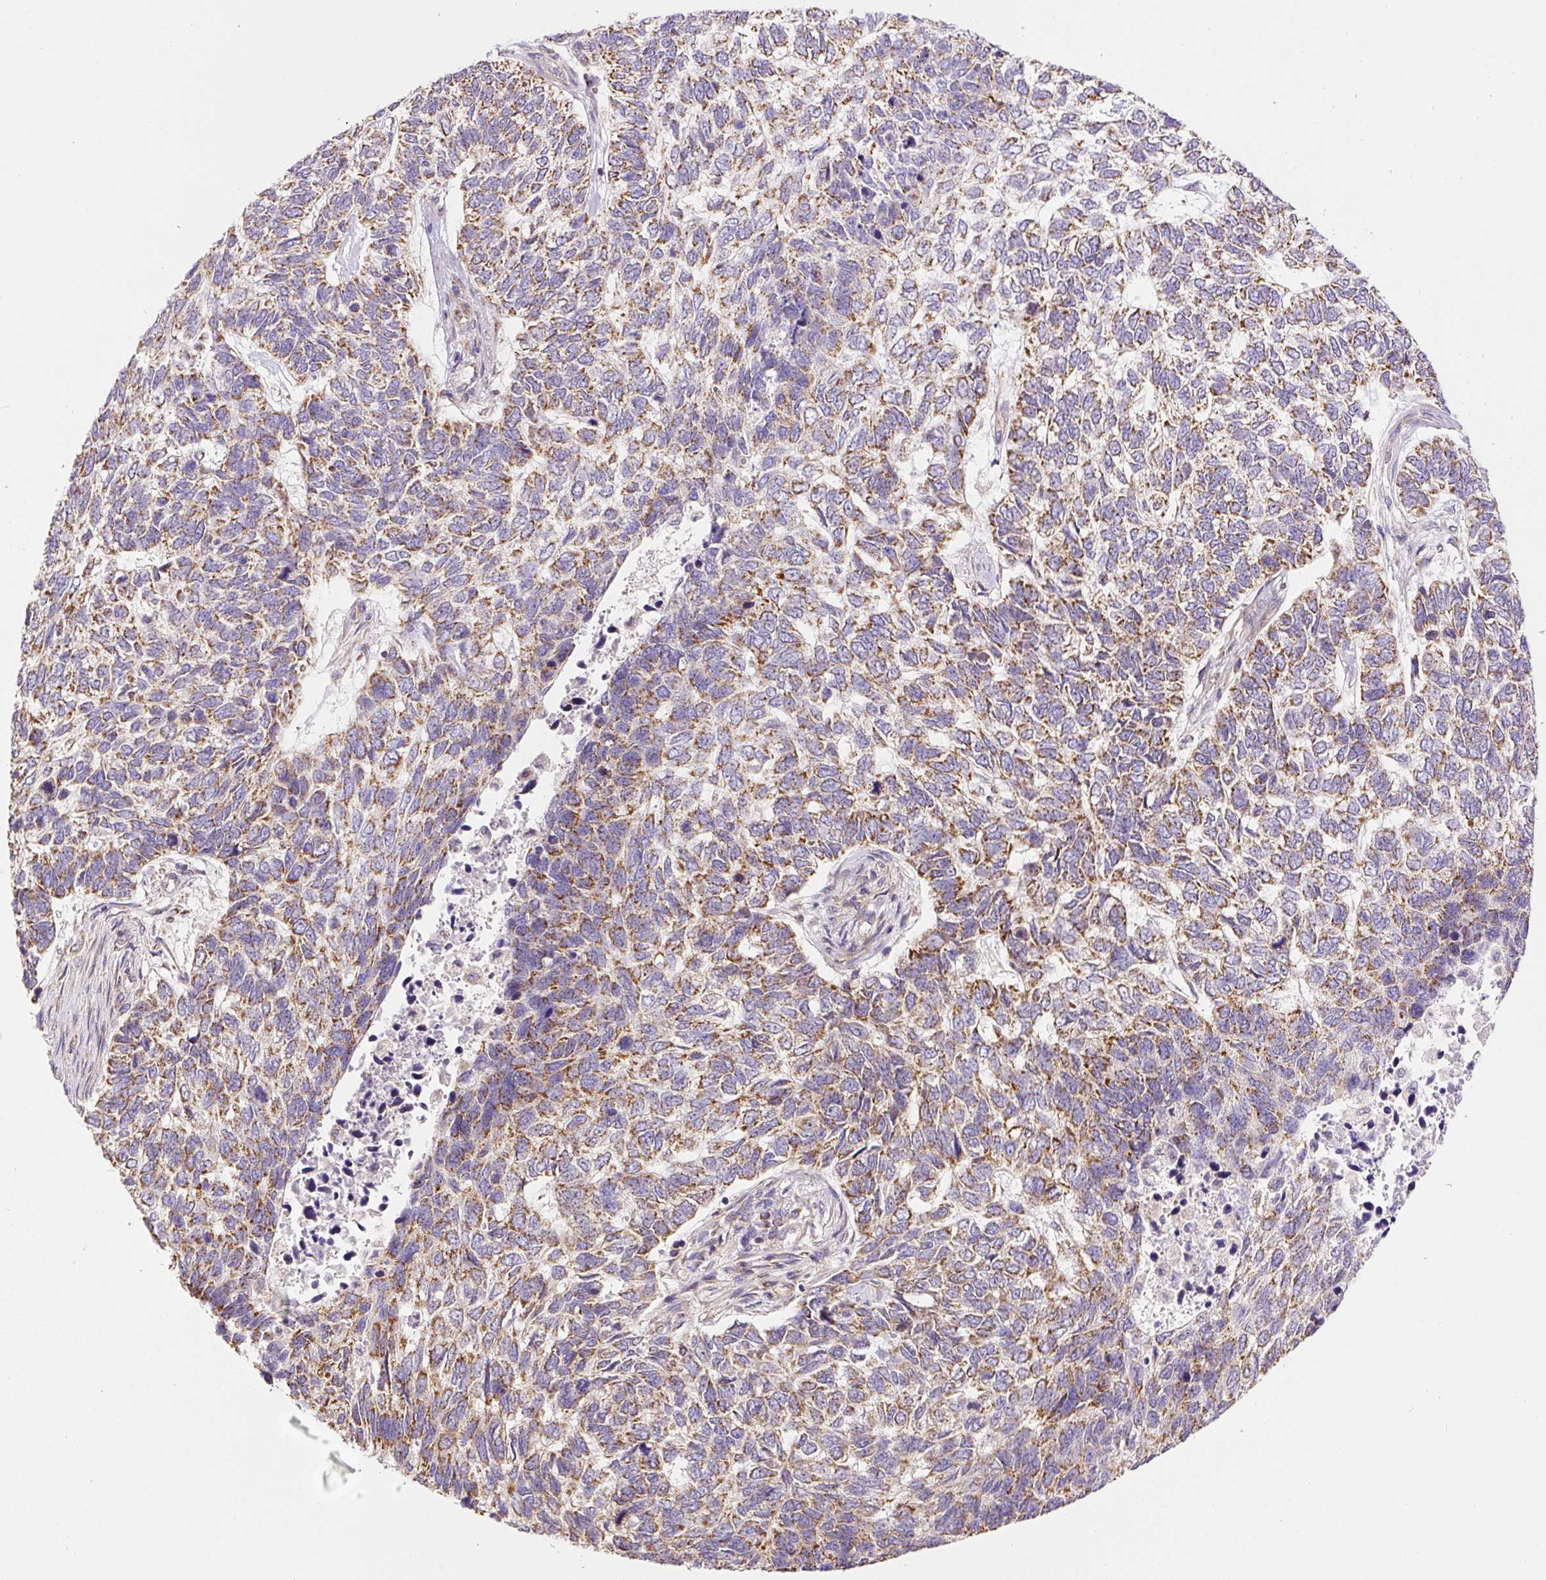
{"staining": {"intensity": "moderate", "quantity": ">75%", "location": "cytoplasmic/membranous"}, "tissue": "skin cancer", "cell_type": "Tumor cells", "image_type": "cancer", "snomed": [{"axis": "morphology", "description": "Basal cell carcinoma"}, {"axis": "topography", "description": "Skin"}], "caption": "Immunohistochemistry (IHC) (DAB) staining of basal cell carcinoma (skin) exhibits moderate cytoplasmic/membranous protein expression in about >75% of tumor cells. (Brightfield microscopy of DAB IHC at high magnification).", "gene": "NDUFAF2", "patient": {"sex": "female", "age": 65}}